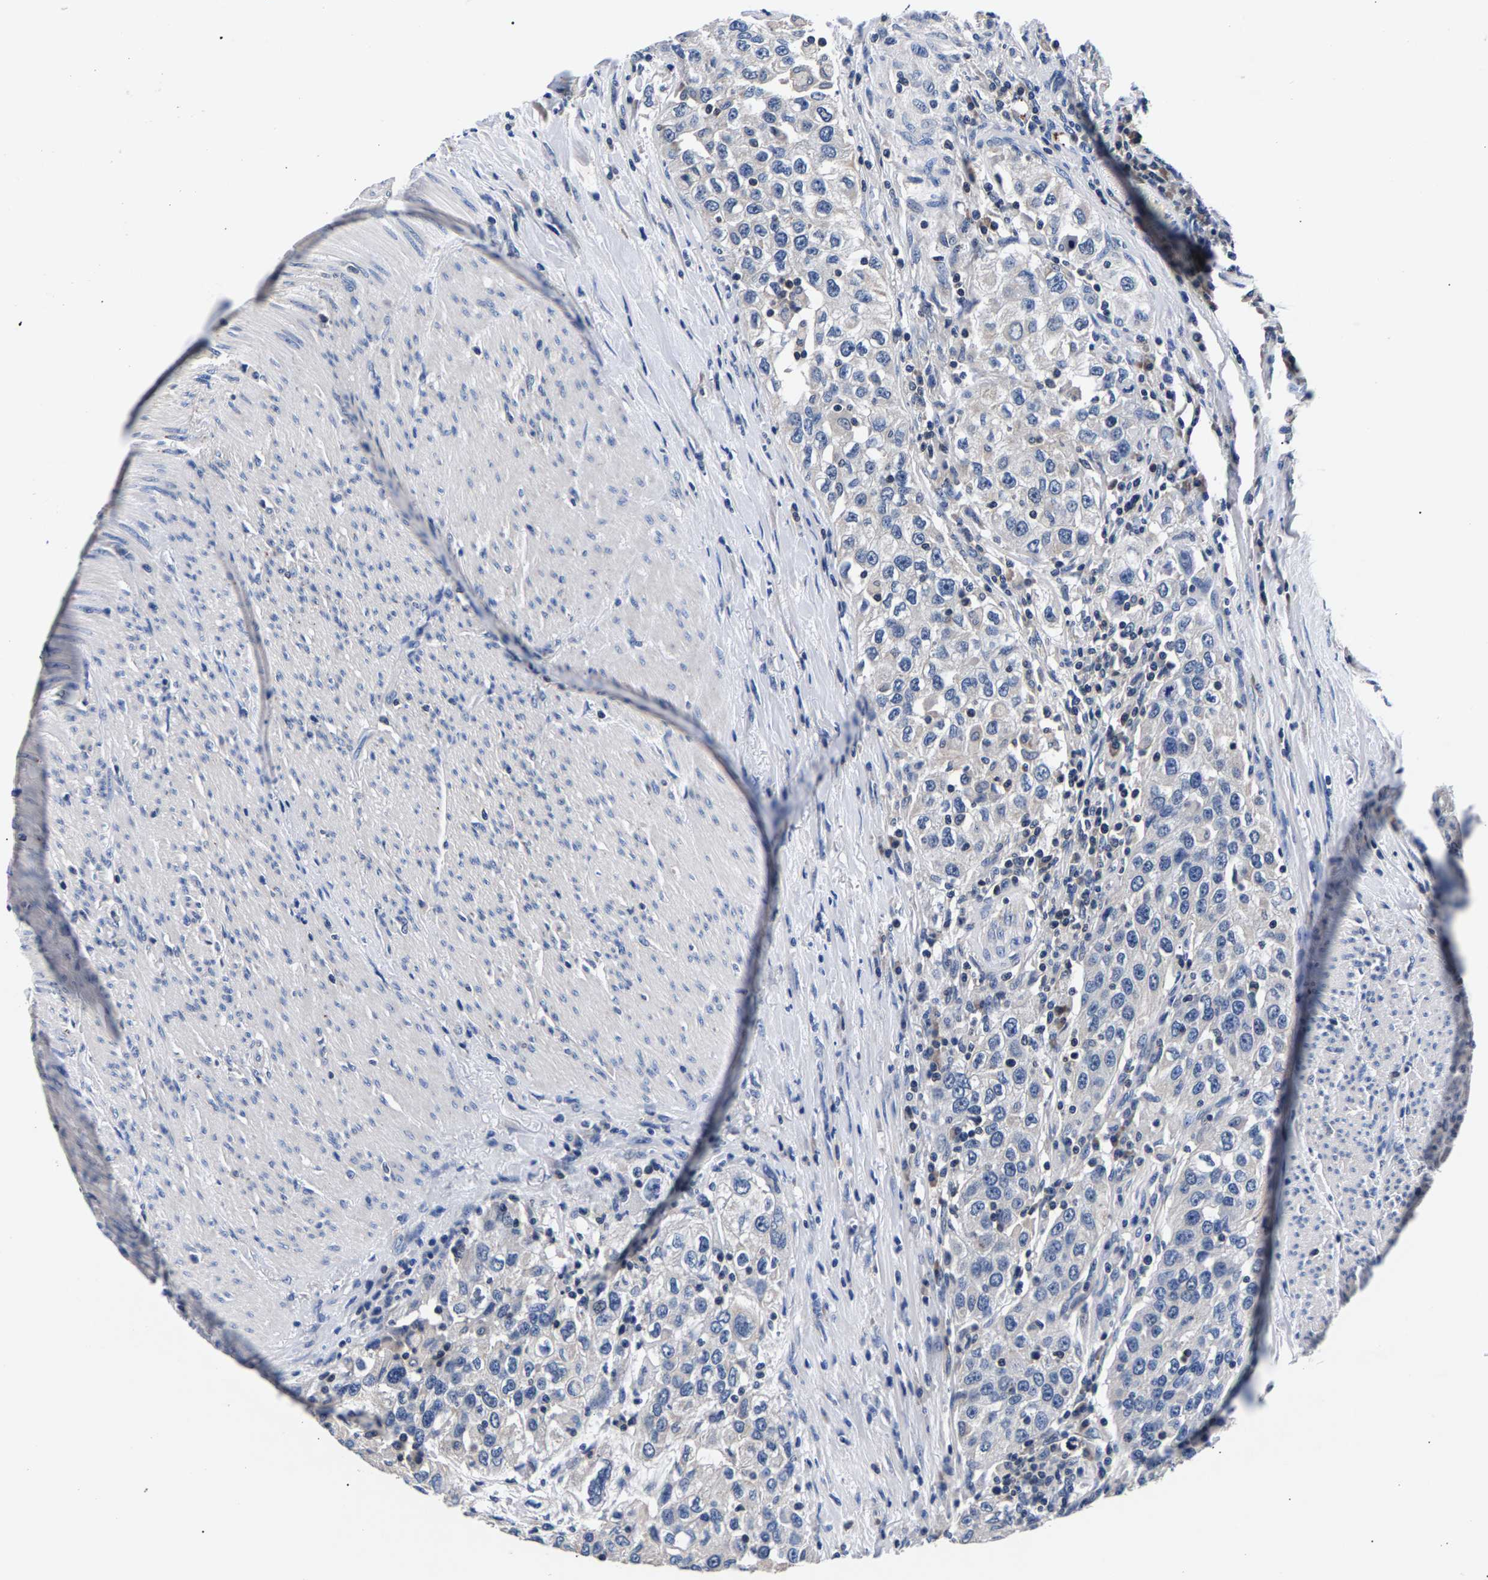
{"staining": {"intensity": "negative", "quantity": "none", "location": "none"}, "tissue": "urothelial cancer", "cell_type": "Tumor cells", "image_type": "cancer", "snomed": [{"axis": "morphology", "description": "Urothelial carcinoma, High grade"}, {"axis": "topography", "description": "Urinary bladder"}], "caption": "The micrograph exhibits no significant staining in tumor cells of urothelial cancer.", "gene": "PHF24", "patient": {"sex": "female", "age": 80}}